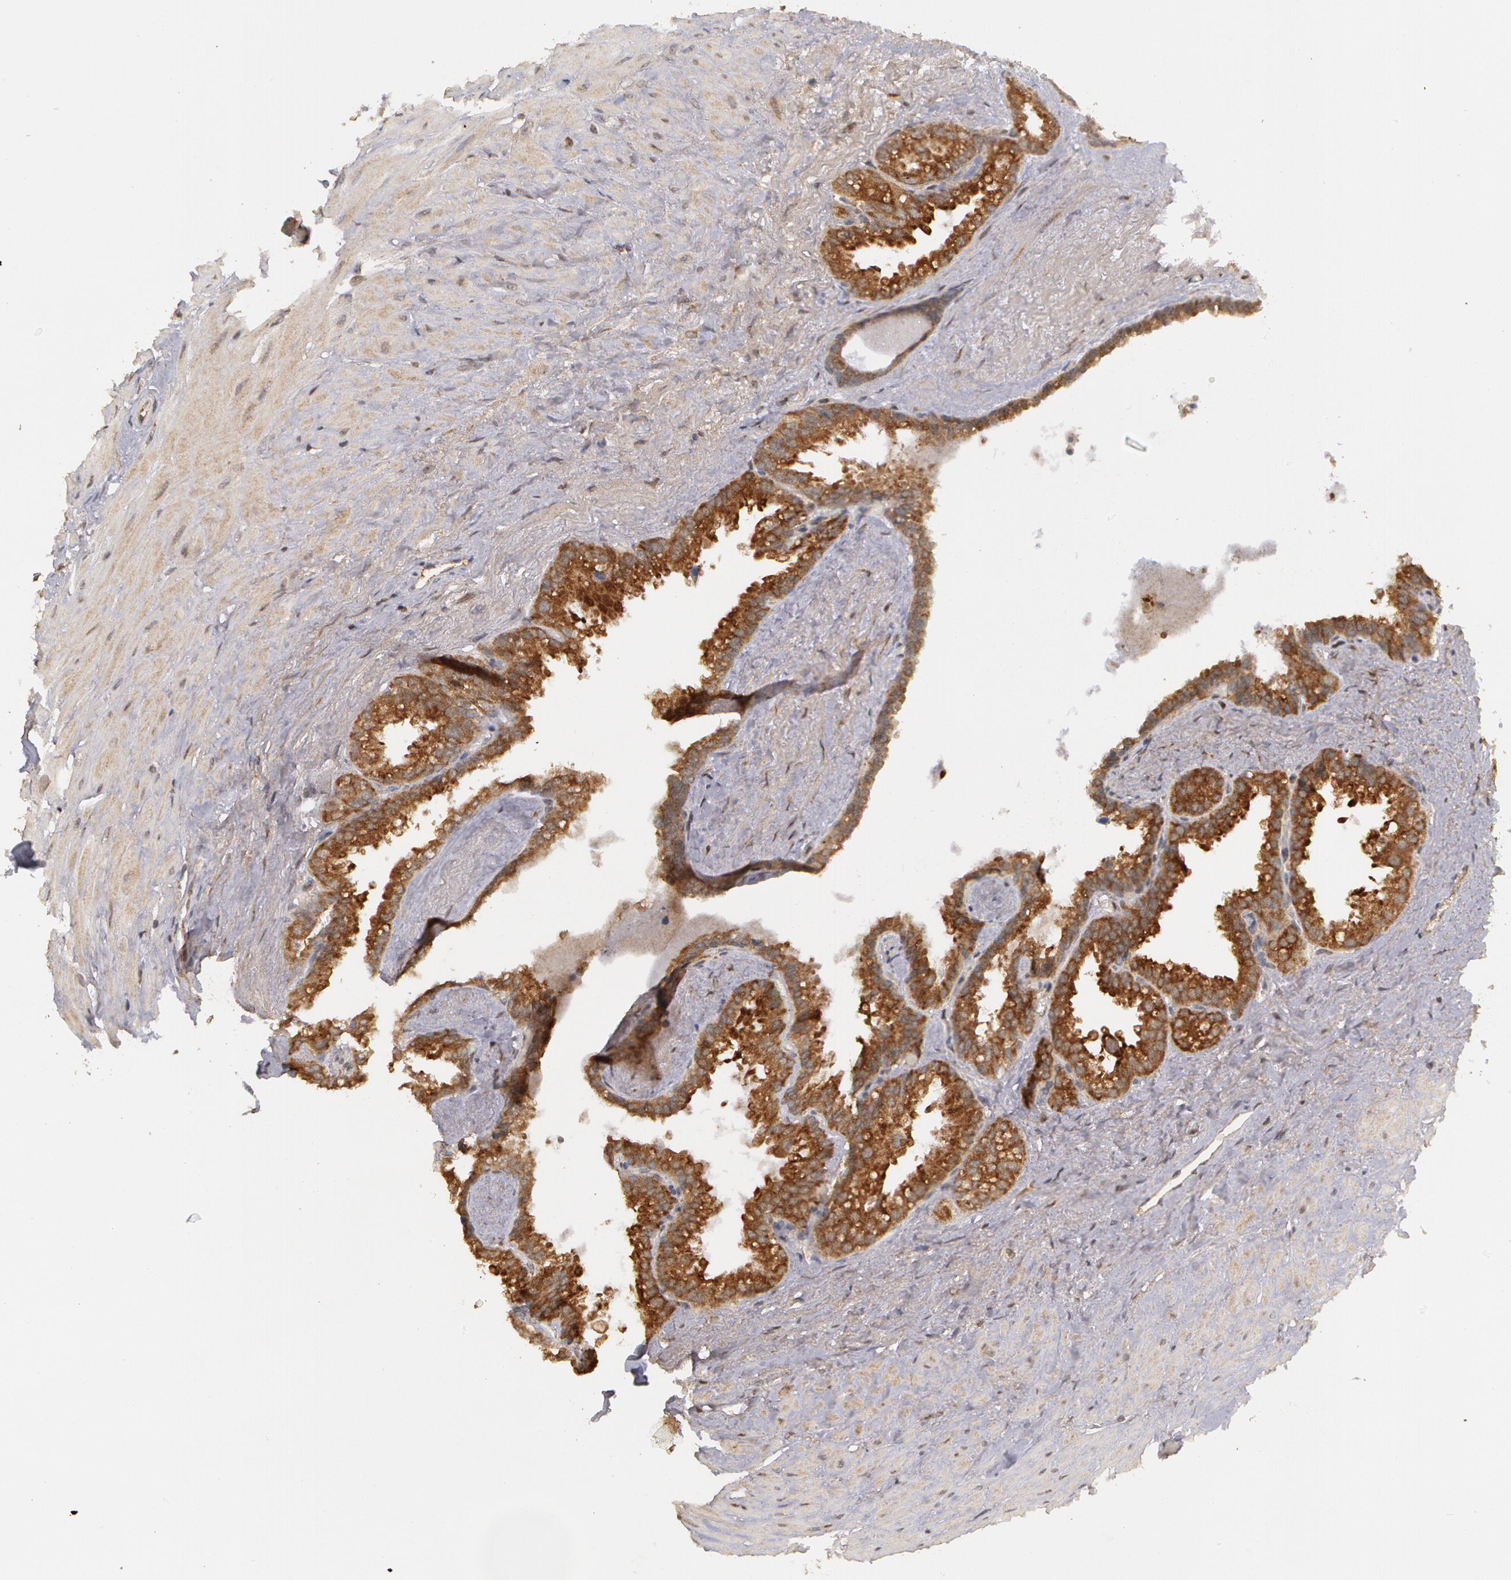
{"staining": {"intensity": "moderate", "quantity": ">75%", "location": "cytoplasmic/membranous"}, "tissue": "seminal vesicle", "cell_type": "Glandular cells", "image_type": "normal", "snomed": [{"axis": "morphology", "description": "Normal tissue, NOS"}, {"axis": "topography", "description": "Prostate"}, {"axis": "topography", "description": "Seminal veicle"}], "caption": "Immunohistochemistry (IHC) histopathology image of normal seminal vesicle: seminal vesicle stained using IHC reveals medium levels of moderate protein expression localized specifically in the cytoplasmic/membranous of glandular cells, appearing as a cytoplasmic/membranous brown color.", "gene": "STX5", "patient": {"sex": "male", "age": 63}}